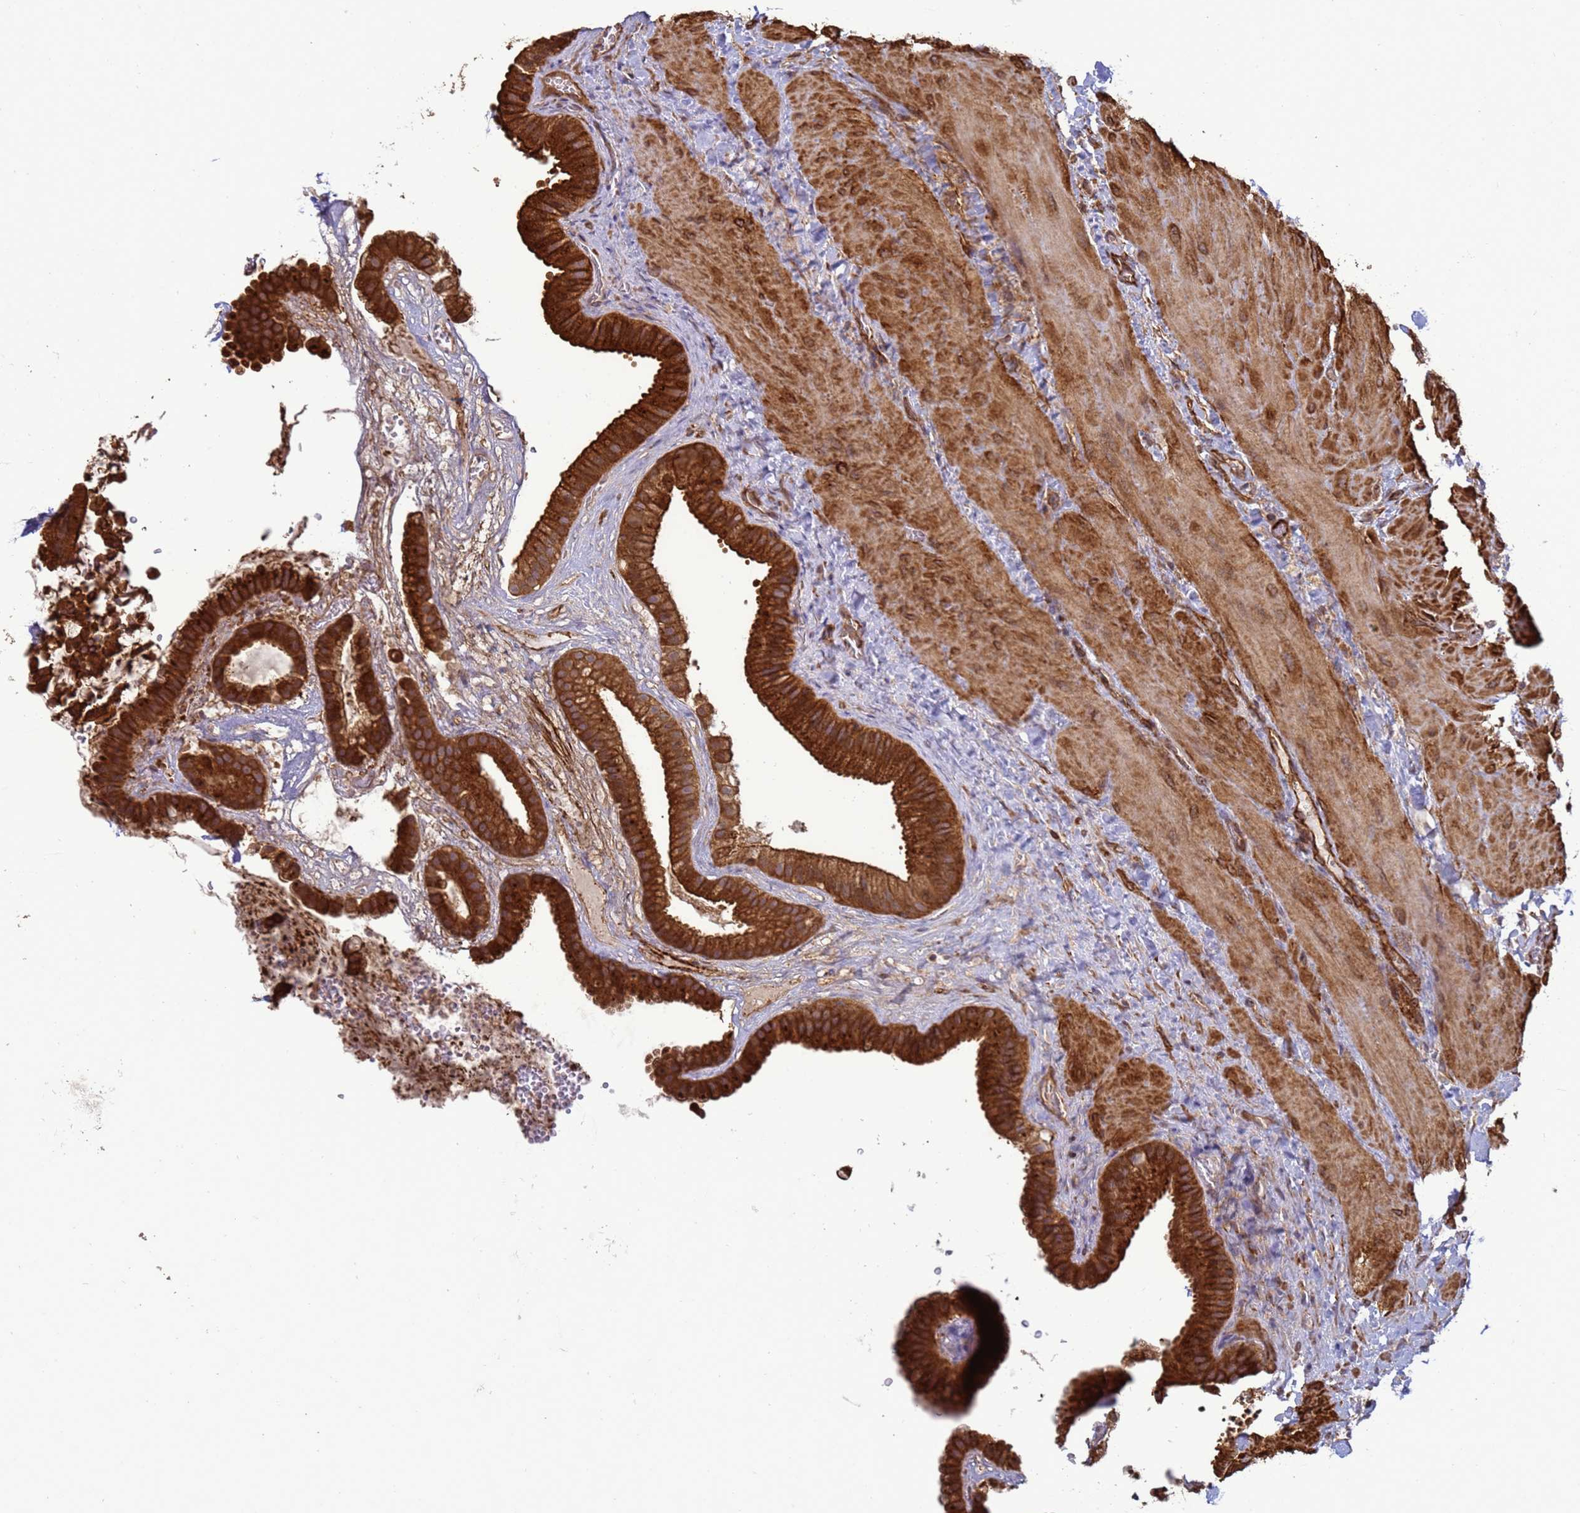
{"staining": {"intensity": "strong", "quantity": ">75%", "location": "cytoplasmic/membranous"}, "tissue": "gallbladder", "cell_type": "Glandular cells", "image_type": "normal", "snomed": [{"axis": "morphology", "description": "Normal tissue, NOS"}, {"axis": "topography", "description": "Gallbladder"}], "caption": "A brown stain shows strong cytoplasmic/membranous expression of a protein in glandular cells of normal human gallbladder. The protein of interest is shown in brown color, while the nuclei are stained blue.", "gene": "CNOT1", "patient": {"sex": "male", "age": 55}}